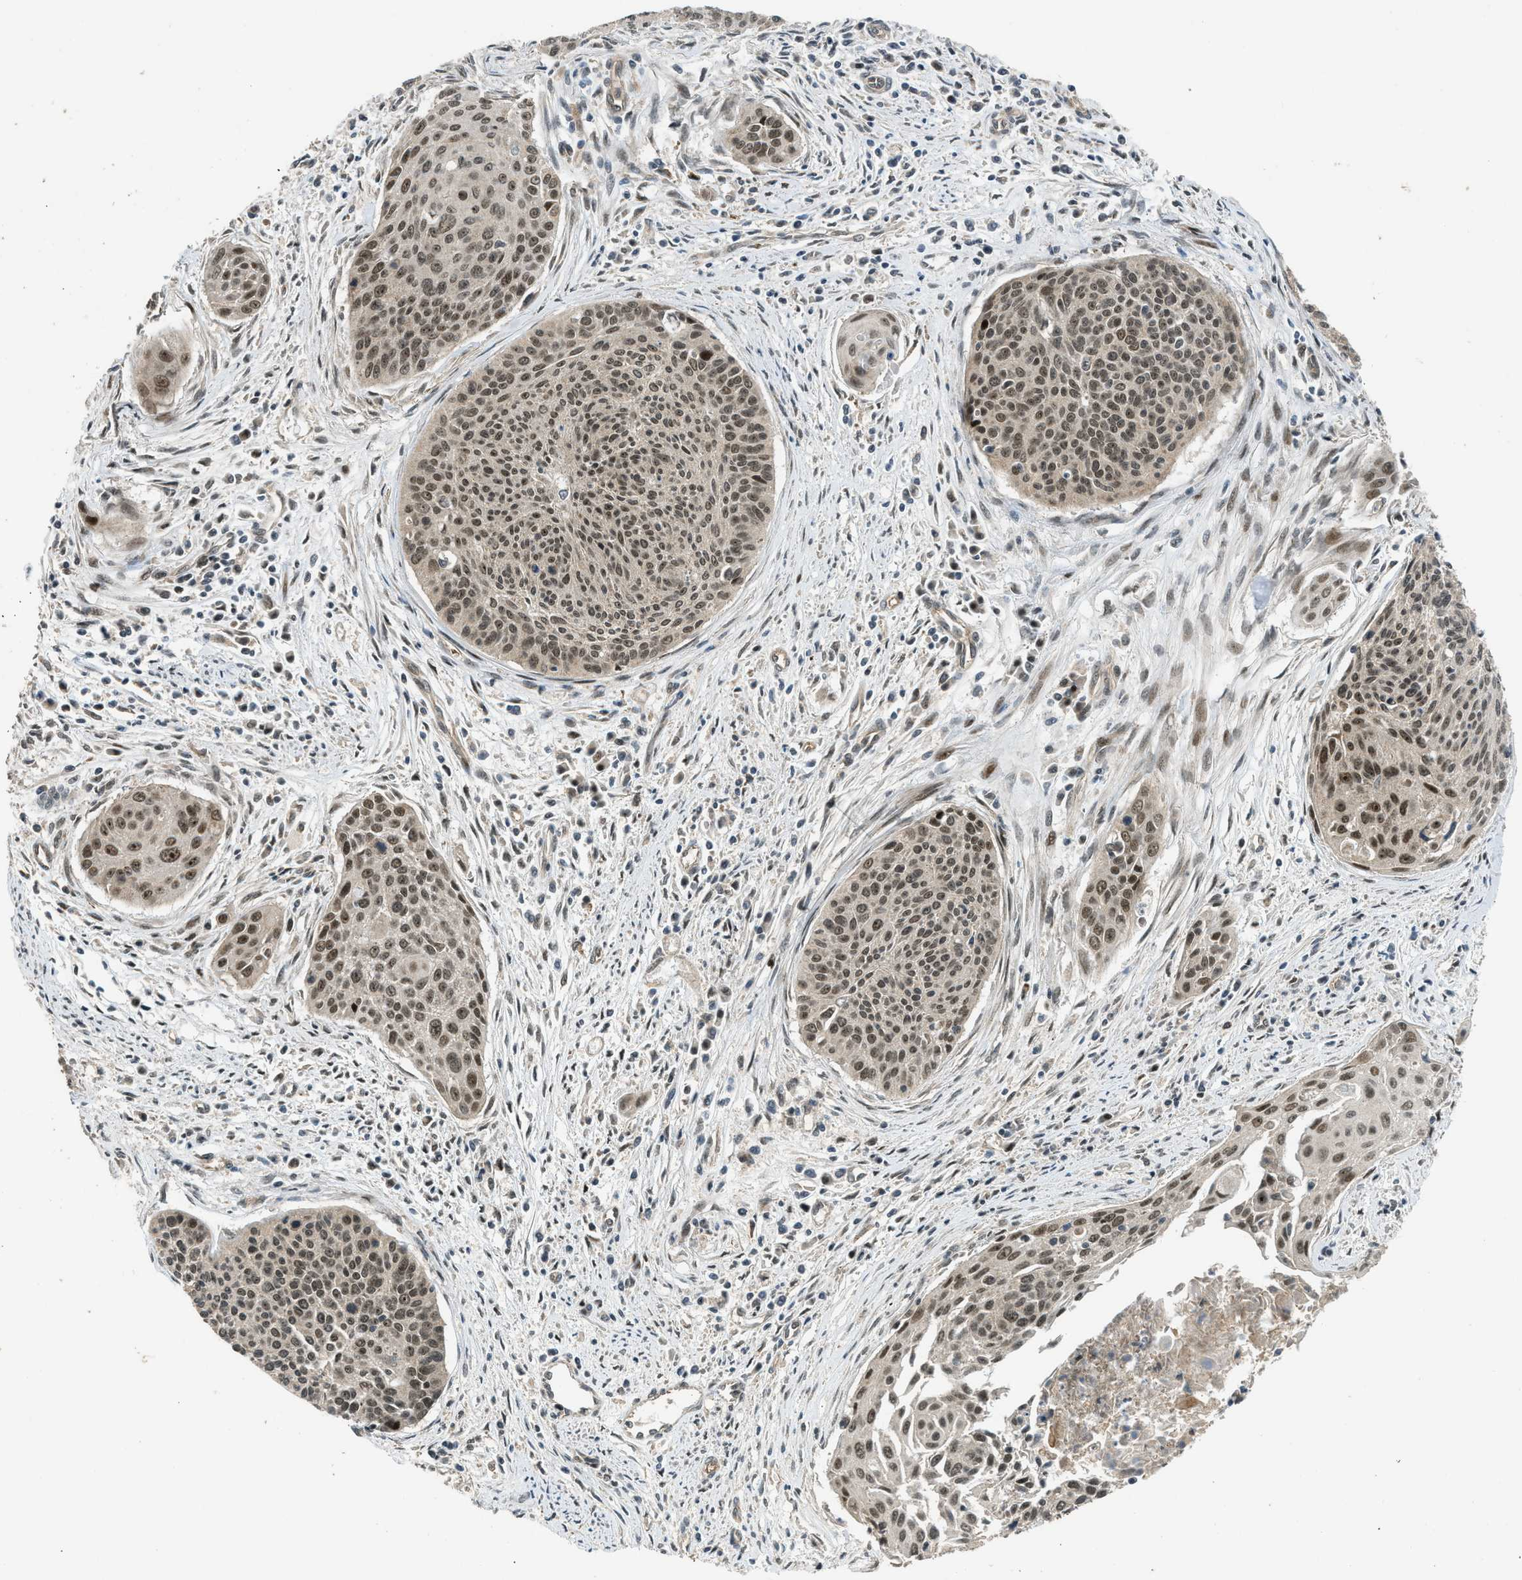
{"staining": {"intensity": "moderate", "quantity": ">75%", "location": "nuclear"}, "tissue": "cervical cancer", "cell_type": "Tumor cells", "image_type": "cancer", "snomed": [{"axis": "morphology", "description": "Squamous cell carcinoma, NOS"}, {"axis": "topography", "description": "Cervix"}], "caption": "Immunohistochemical staining of cervical squamous cell carcinoma shows moderate nuclear protein positivity in about >75% of tumor cells.", "gene": "GET1", "patient": {"sex": "female", "age": 55}}